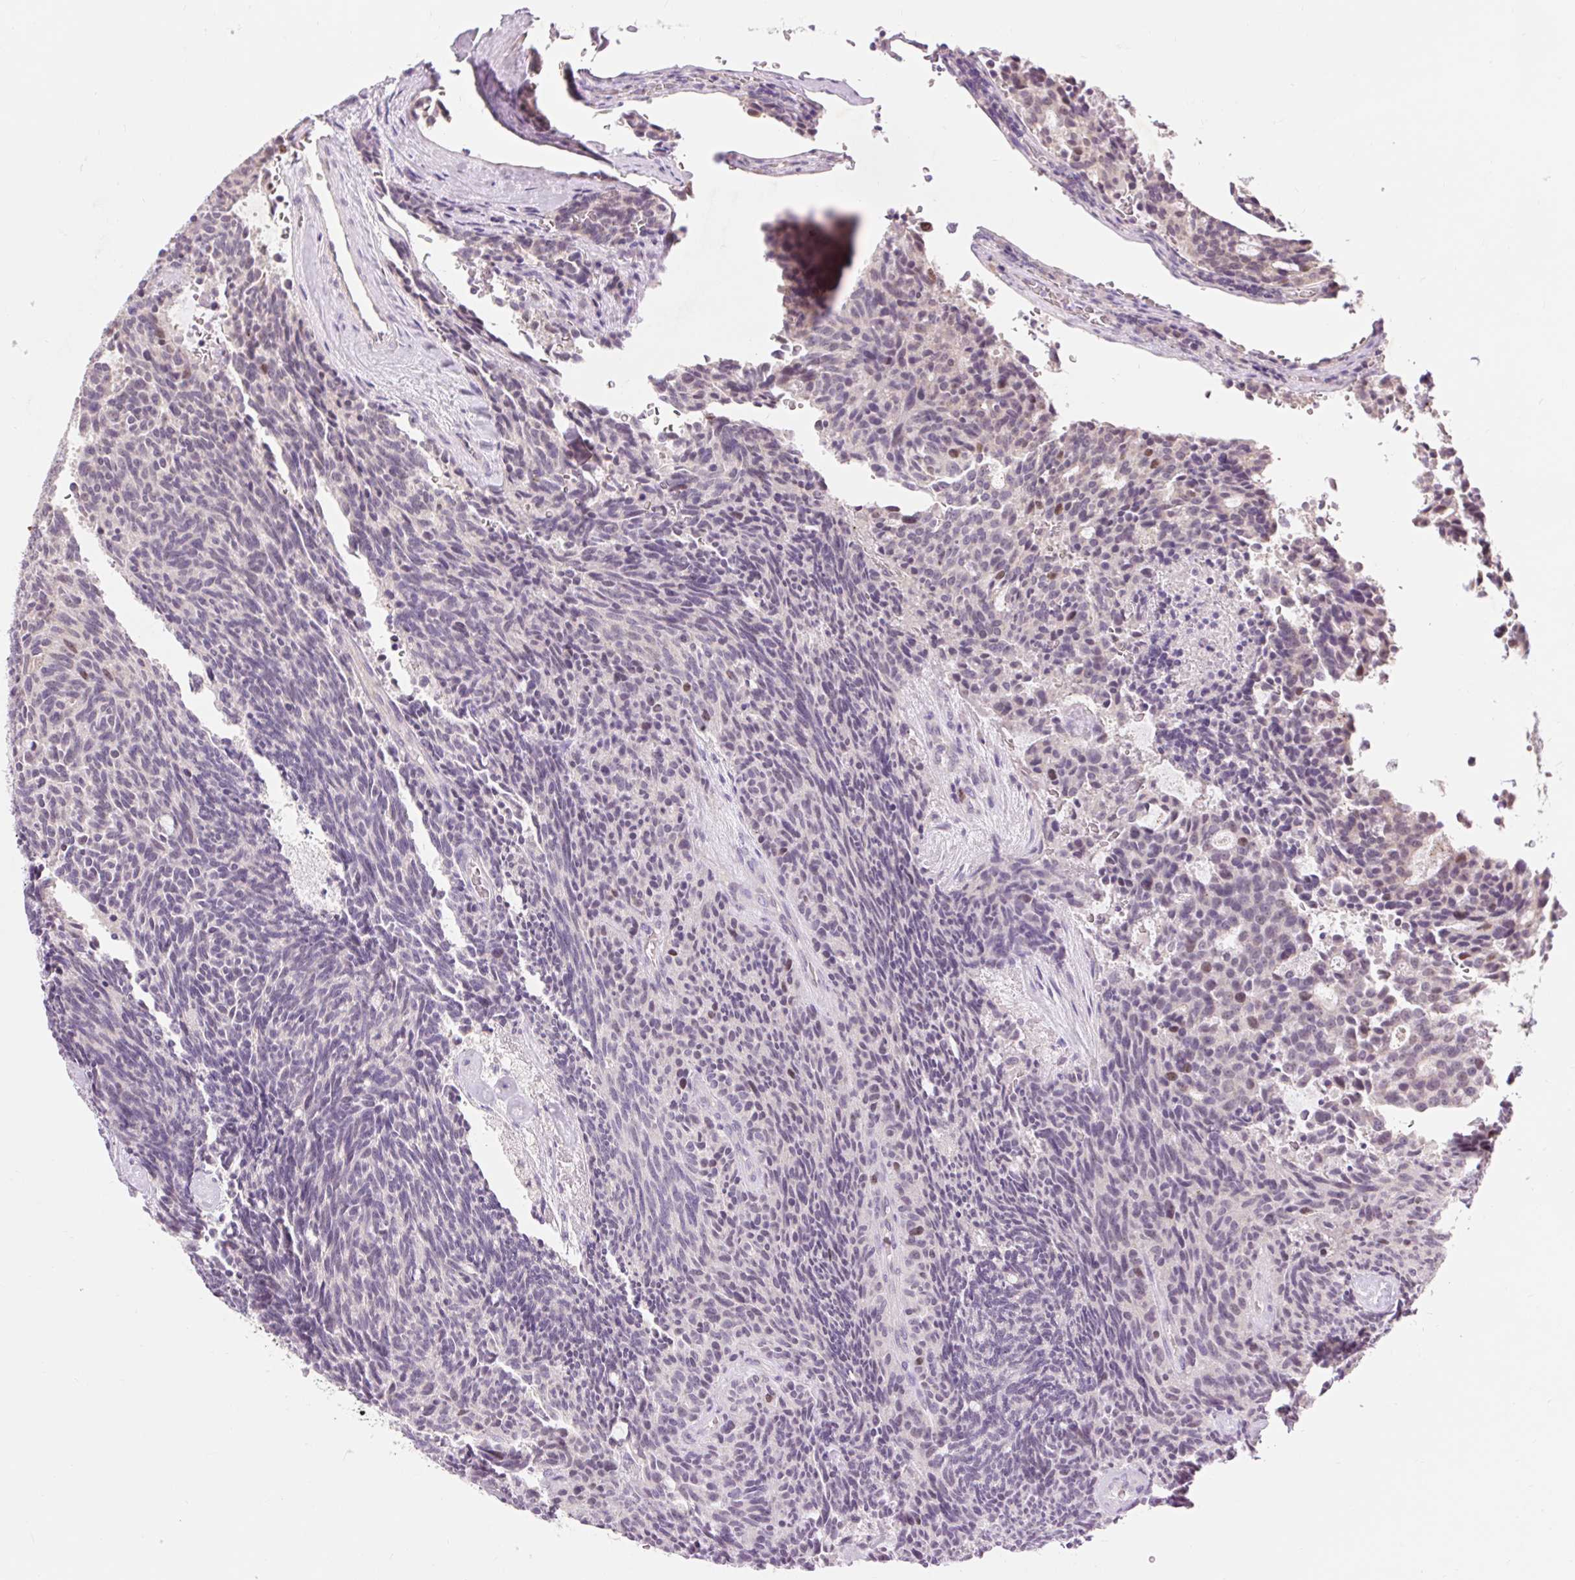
{"staining": {"intensity": "moderate", "quantity": "<25%", "location": "nuclear"}, "tissue": "carcinoid", "cell_type": "Tumor cells", "image_type": "cancer", "snomed": [{"axis": "morphology", "description": "Carcinoid, malignant, NOS"}, {"axis": "topography", "description": "Pancreas"}], "caption": "High-magnification brightfield microscopy of carcinoid (malignant) stained with DAB (brown) and counterstained with hematoxylin (blue). tumor cells exhibit moderate nuclear staining is appreciated in approximately<25% of cells.", "gene": "RACGAP1", "patient": {"sex": "female", "age": 54}}